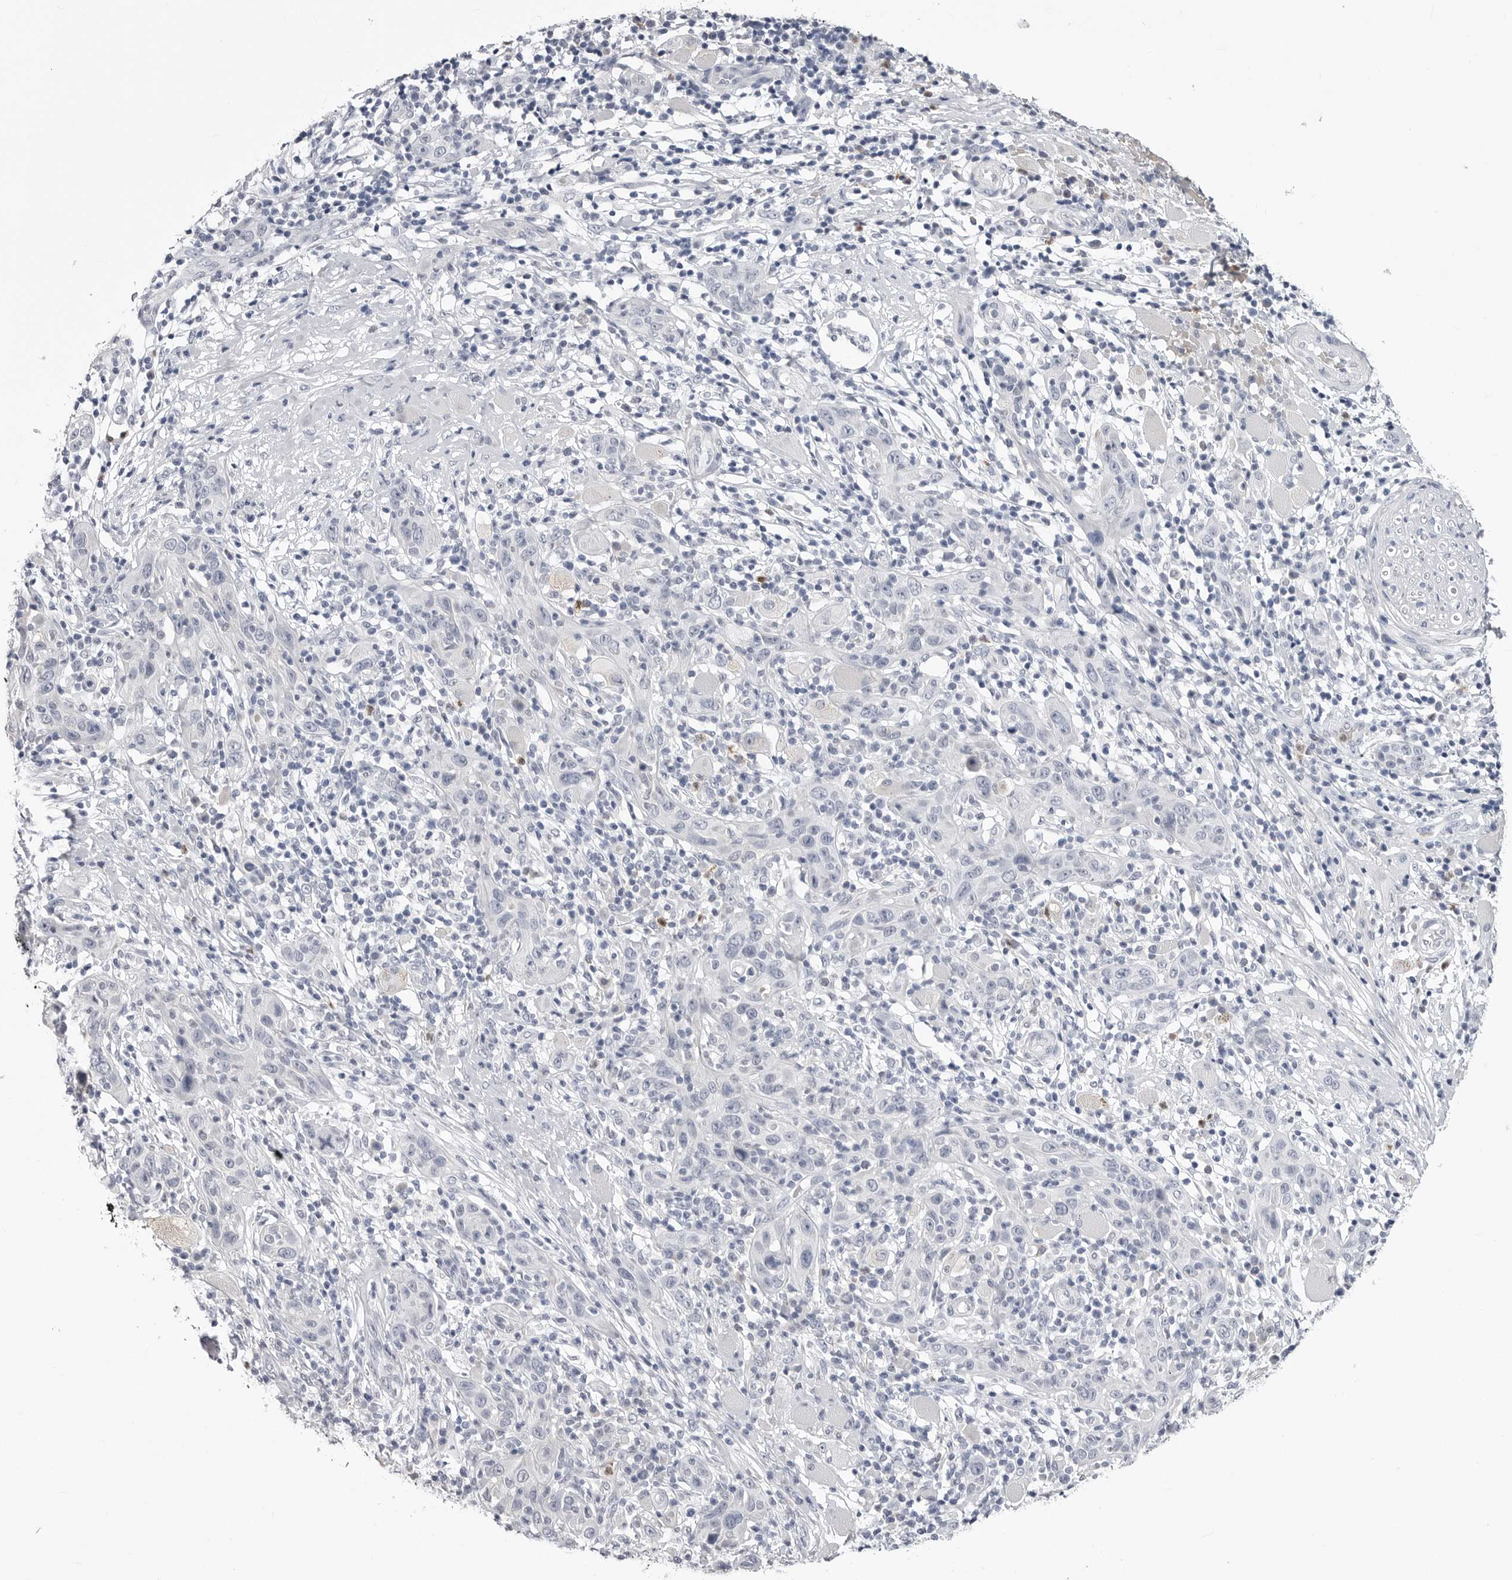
{"staining": {"intensity": "negative", "quantity": "none", "location": "none"}, "tissue": "skin cancer", "cell_type": "Tumor cells", "image_type": "cancer", "snomed": [{"axis": "morphology", "description": "Squamous cell carcinoma, NOS"}, {"axis": "topography", "description": "Skin"}], "caption": "An image of human skin cancer is negative for staining in tumor cells.", "gene": "STAP2", "patient": {"sex": "female", "age": 88}}